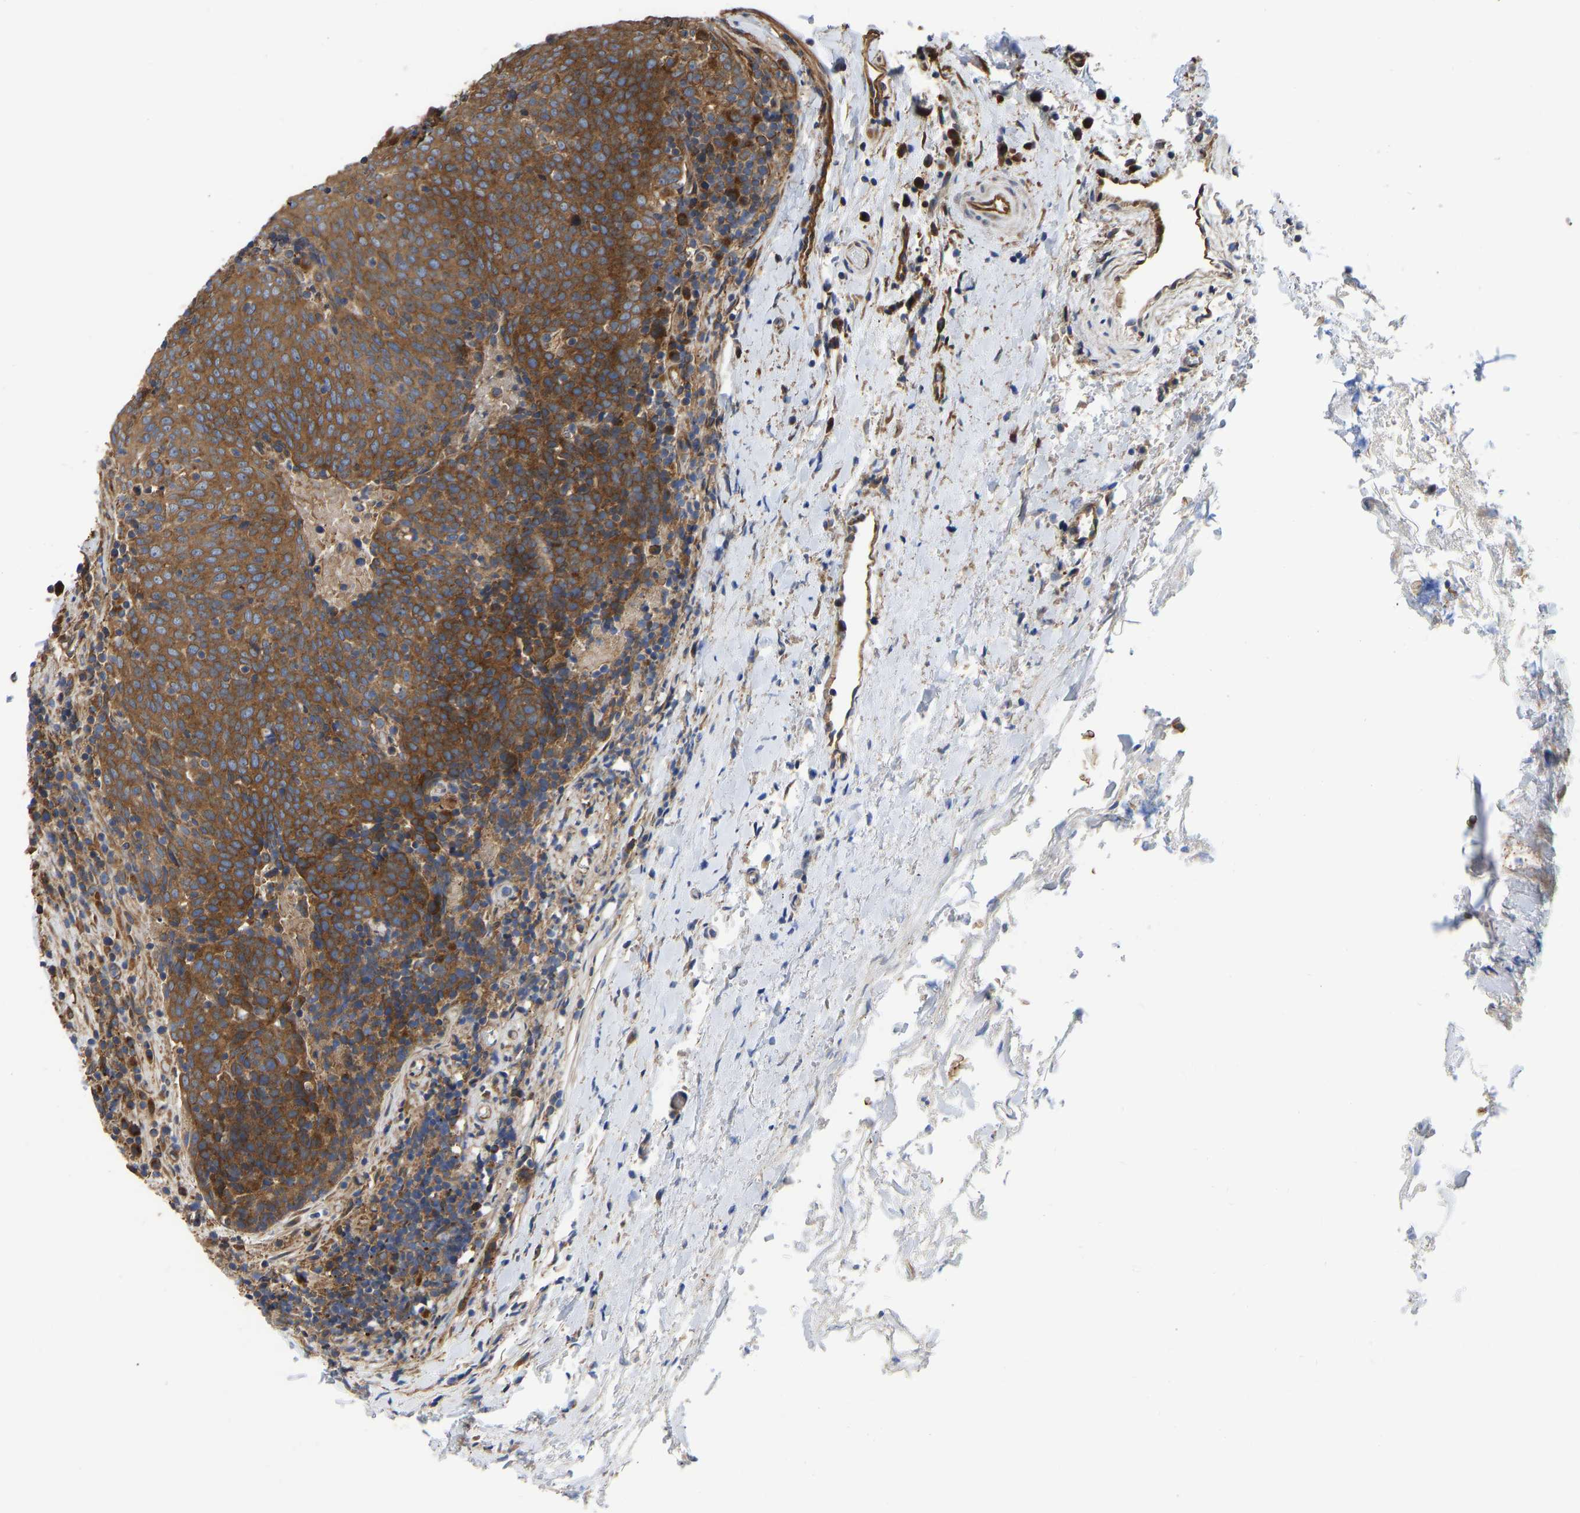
{"staining": {"intensity": "moderate", "quantity": ">75%", "location": "cytoplasmic/membranous"}, "tissue": "head and neck cancer", "cell_type": "Tumor cells", "image_type": "cancer", "snomed": [{"axis": "morphology", "description": "Squamous cell carcinoma, NOS"}, {"axis": "morphology", "description": "Squamous cell carcinoma, metastatic, NOS"}, {"axis": "topography", "description": "Lymph node"}, {"axis": "topography", "description": "Head-Neck"}], "caption": "A medium amount of moderate cytoplasmic/membranous expression is appreciated in approximately >75% of tumor cells in metastatic squamous cell carcinoma (head and neck) tissue.", "gene": "FLNB", "patient": {"sex": "male", "age": 62}}